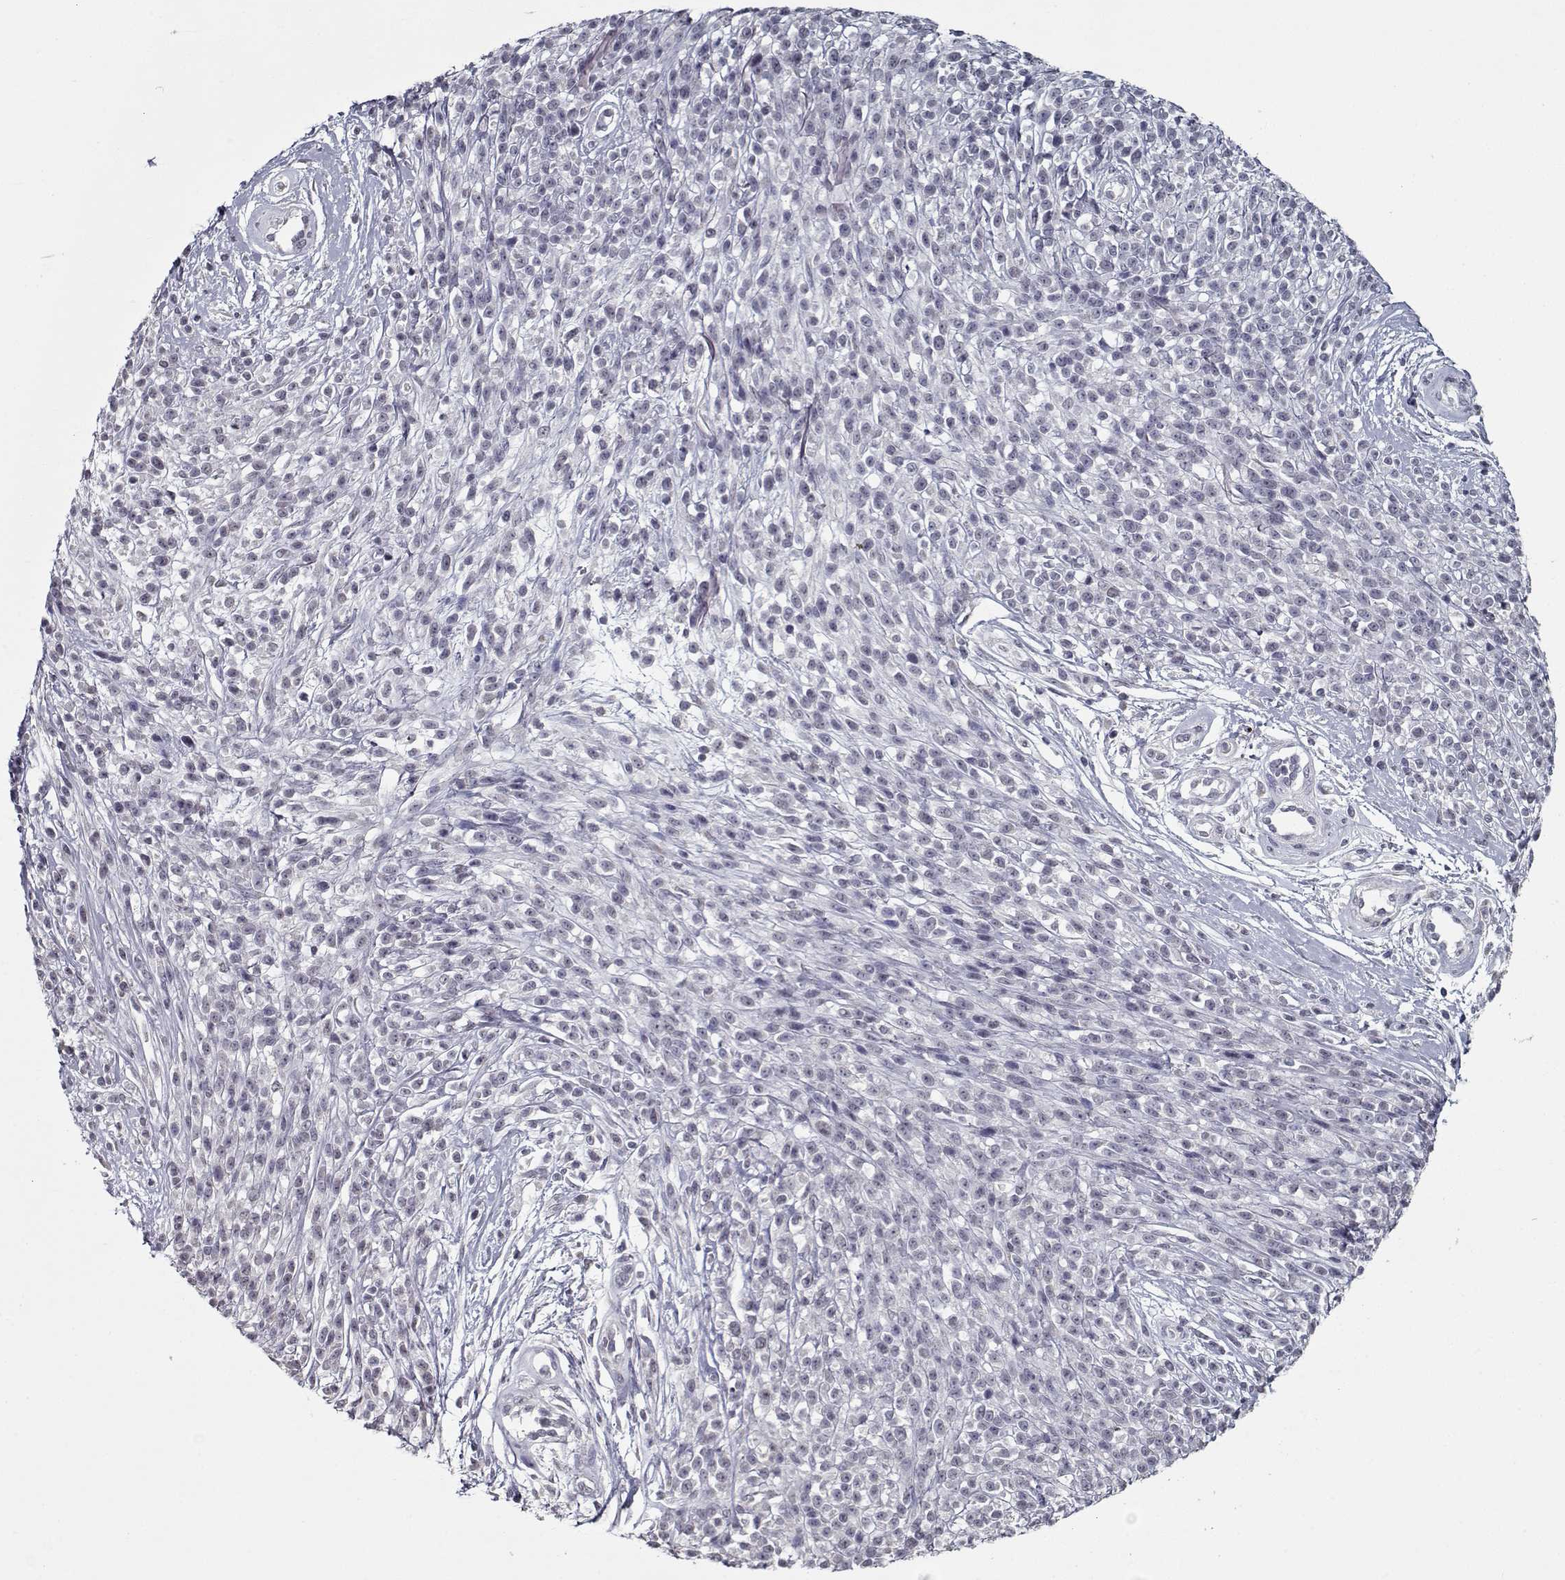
{"staining": {"intensity": "negative", "quantity": "none", "location": "none"}, "tissue": "melanoma", "cell_type": "Tumor cells", "image_type": "cancer", "snomed": [{"axis": "morphology", "description": "Malignant melanoma, NOS"}, {"axis": "topography", "description": "Skin"}, {"axis": "topography", "description": "Skin of trunk"}], "caption": "Melanoma stained for a protein using immunohistochemistry (IHC) demonstrates no positivity tumor cells.", "gene": "SEC16B", "patient": {"sex": "male", "age": 74}}